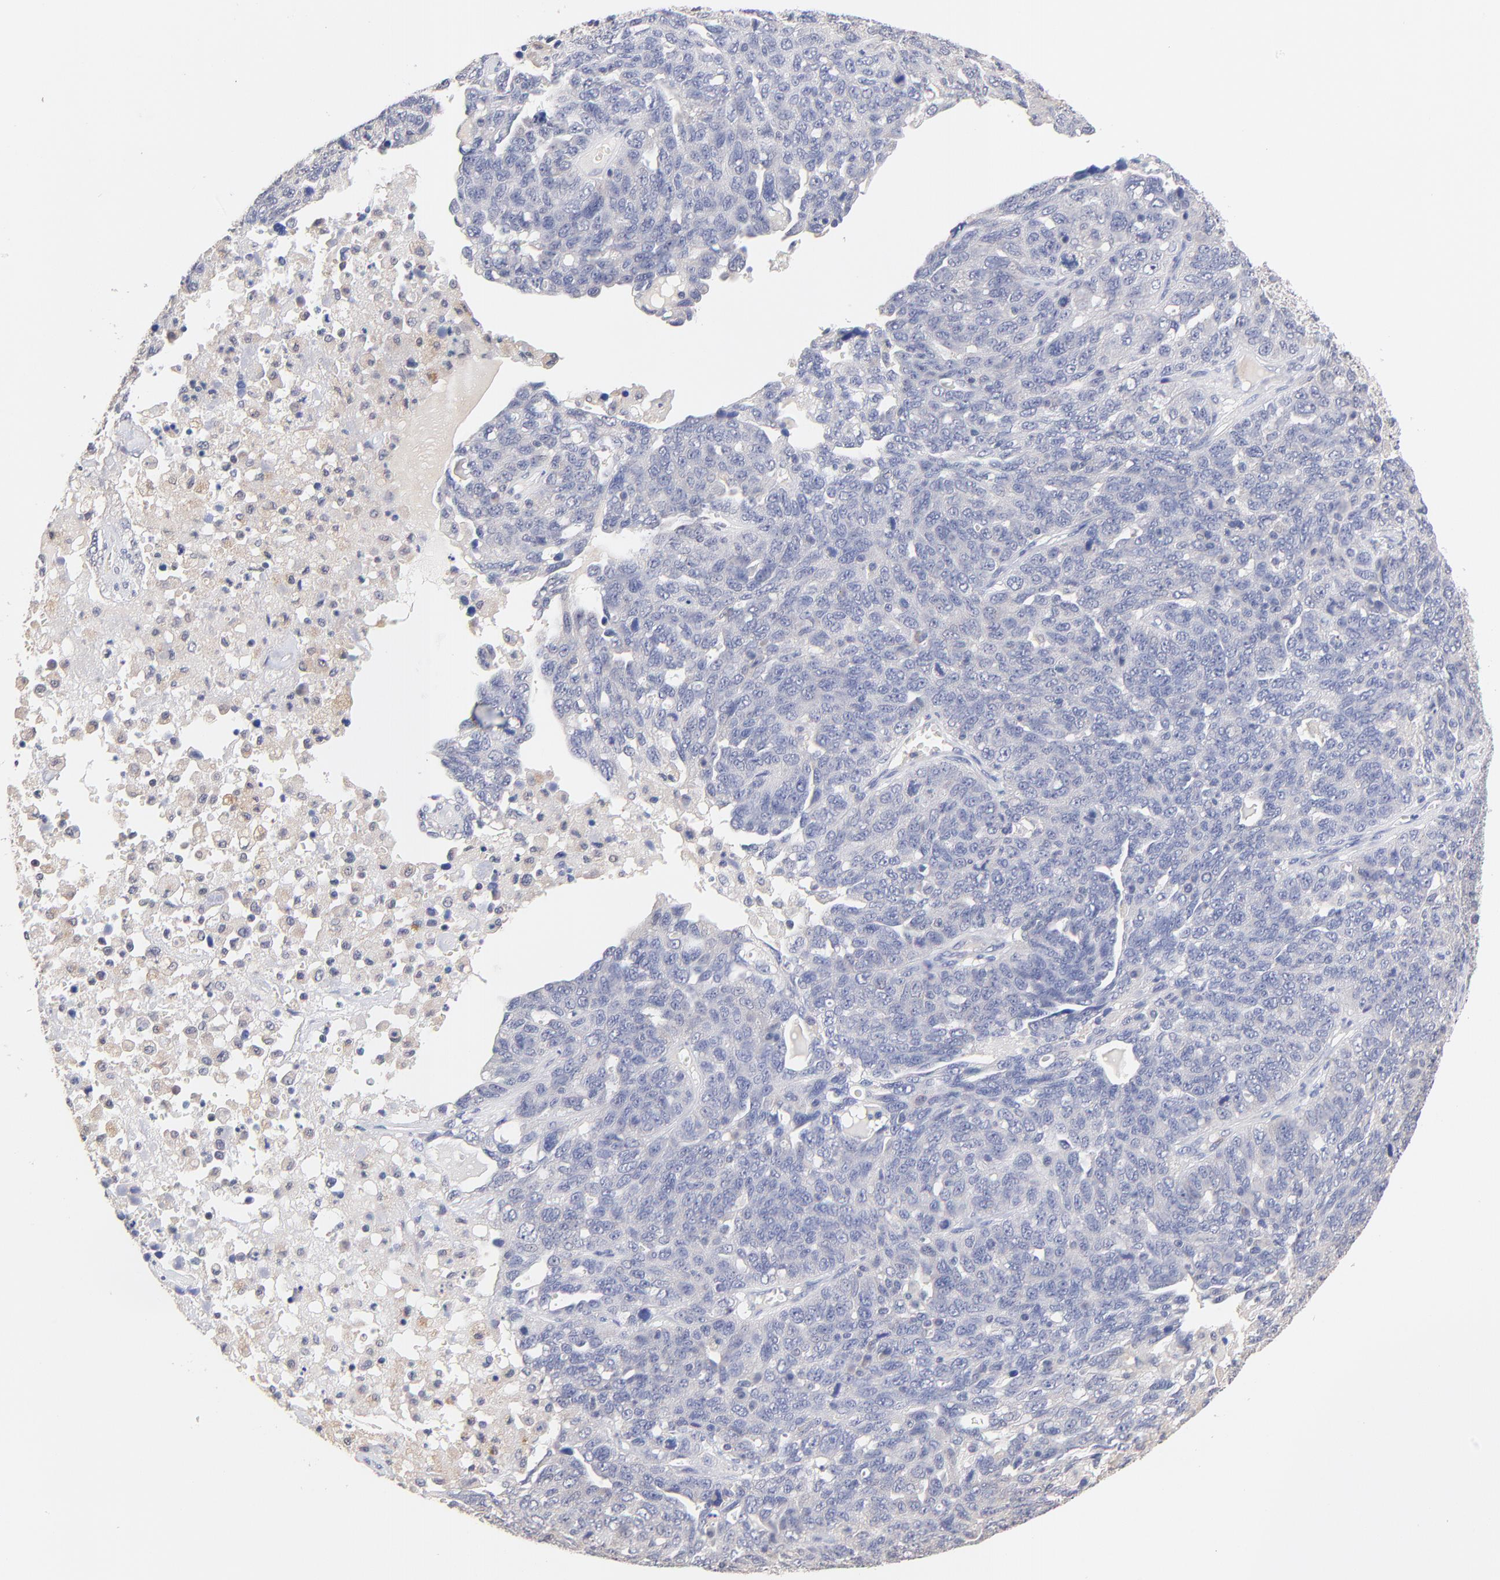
{"staining": {"intensity": "negative", "quantity": "none", "location": "none"}, "tissue": "ovarian cancer", "cell_type": "Tumor cells", "image_type": "cancer", "snomed": [{"axis": "morphology", "description": "Cystadenocarcinoma, serous, NOS"}, {"axis": "topography", "description": "Ovary"}], "caption": "High power microscopy histopathology image of an IHC photomicrograph of serous cystadenocarcinoma (ovarian), revealing no significant positivity in tumor cells.", "gene": "RIBC2", "patient": {"sex": "female", "age": 71}}